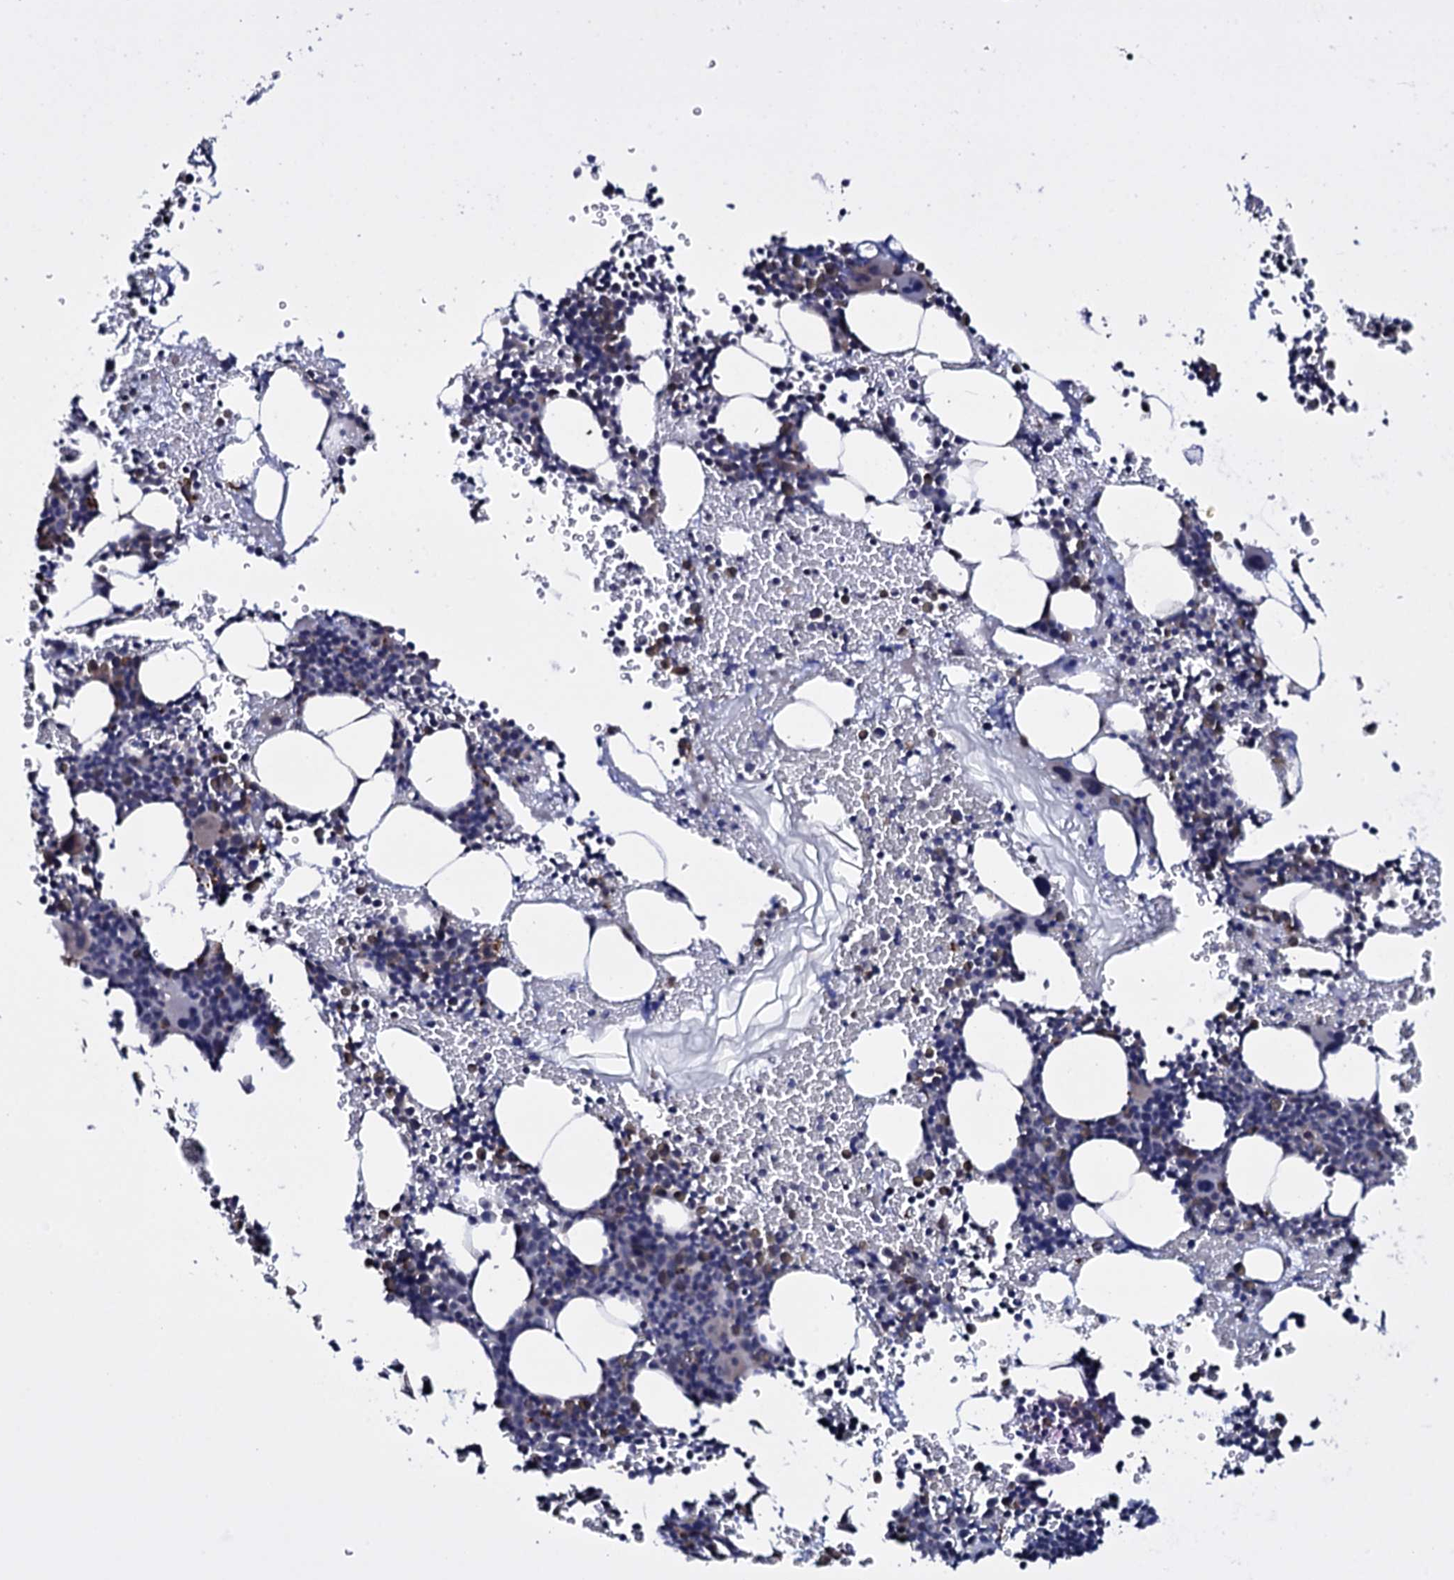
{"staining": {"intensity": "weak", "quantity": "<25%", "location": "cytoplasmic/membranous"}, "tissue": "bone marrow", "cell_type": "Hematopoietic cells", "image_type": "normal", "snomed": [{"axis": "morphology", "description": "Normal tissue, NOS"}, {"axis": "topography", "description": "Bone marrow"}], "caption": "Human bone marrow stained for a protein using immunohistochemistry (IHC) demonstrates no expression in hematopoietic cells.", "gene": "GAREM1", "patient": {"sex": "male", "age": 41}}